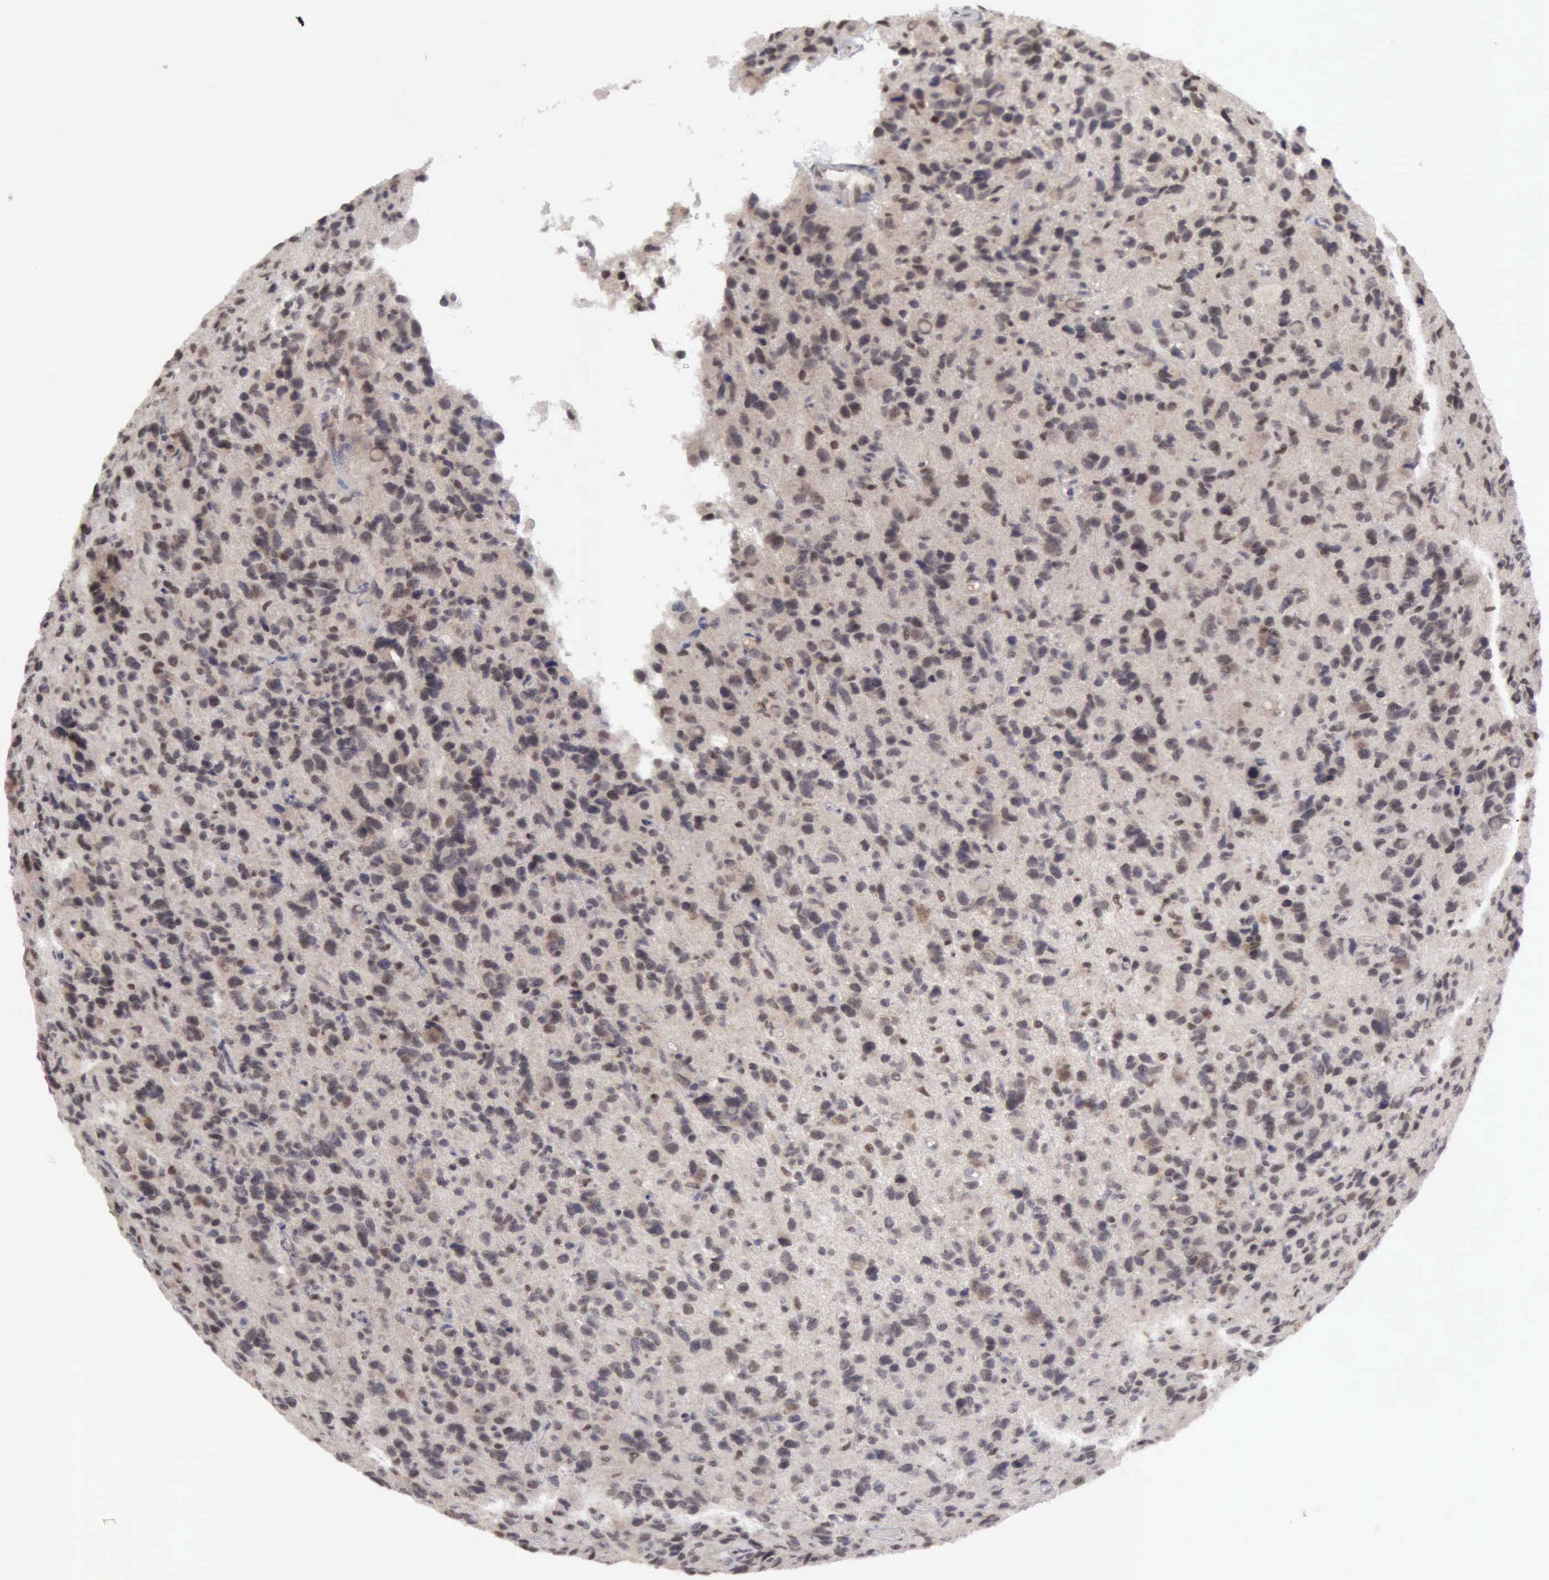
{"staining": {"intensity": "weak", "quantity": "<25%", "location": "nuclear"}, "tissue": "glioma", "cell_type": "Tumor cells", "image_type": "cancer", "snomed": [{"axis": "morphology", "description": "Glioma, malignant, High grade"}, {"axis": "topography", "description": "Brain"}], "caption": "An immunohistochemistry (IHC) image of malignant glioma (high-grade) is shown. There is no staining in tumor cells of malignant glioma (high-grade).", "gene": "CDKN2A", "patient": {"sex": "male", "age": 77}}